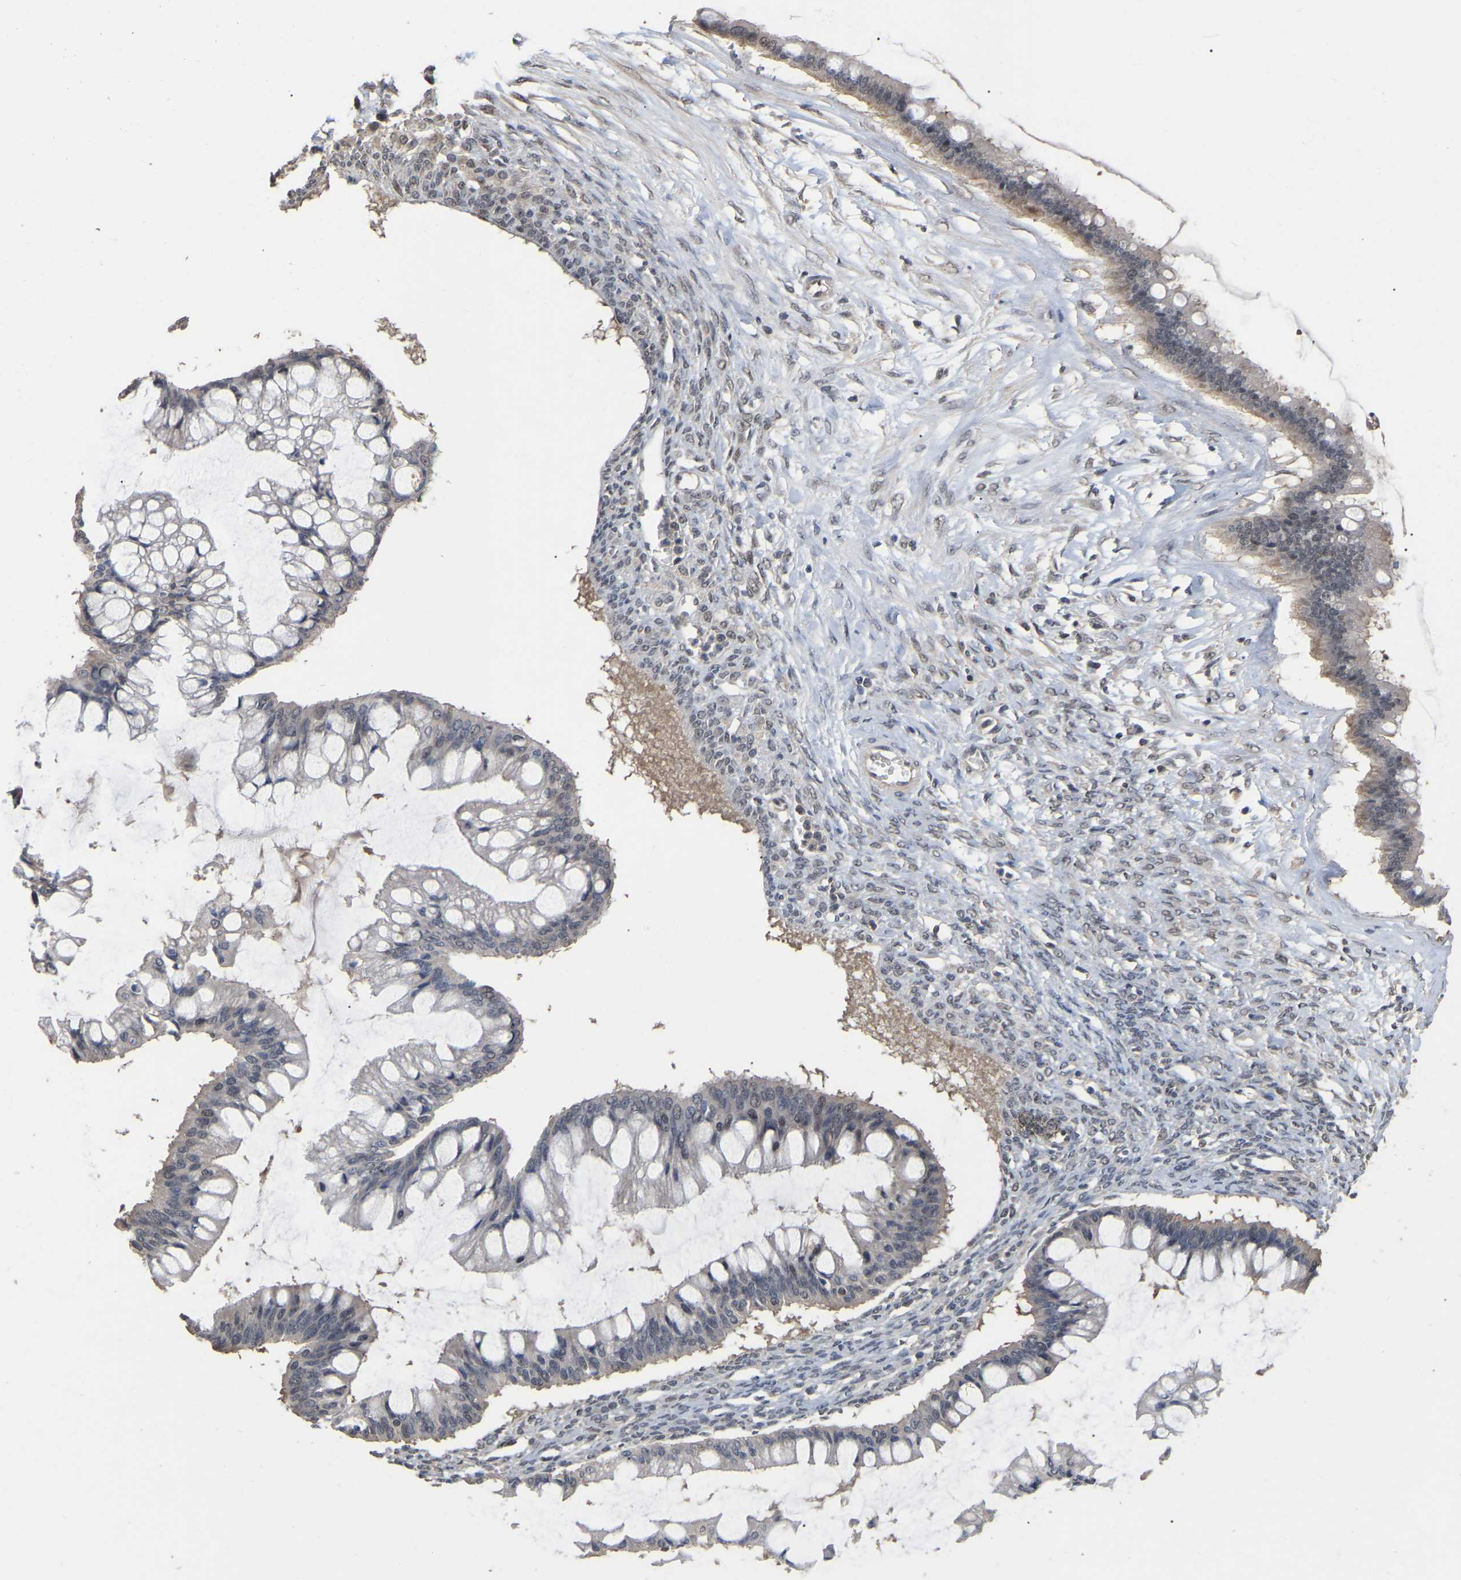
{"staining": {"intensity": "negative", "quantity": "none", "location": "none"}, "tissue": "ovarian cancer", "cell_type": "Tumor cells", "image_type": "cancer", "snomed": [{"axis": "morphology", "description": "Cystadenocarcinoma, mucinous, NOS"}, {"axis": "topography", "description": "Ovary"}], "caption": "Photomicrograph shows no protein positivity in tumor cells of ovarian cancer (mucinous cystadenocarcinoma) tissue.", "gene": "JAZF1", "patient": {"sex": "female", "age": 73}}